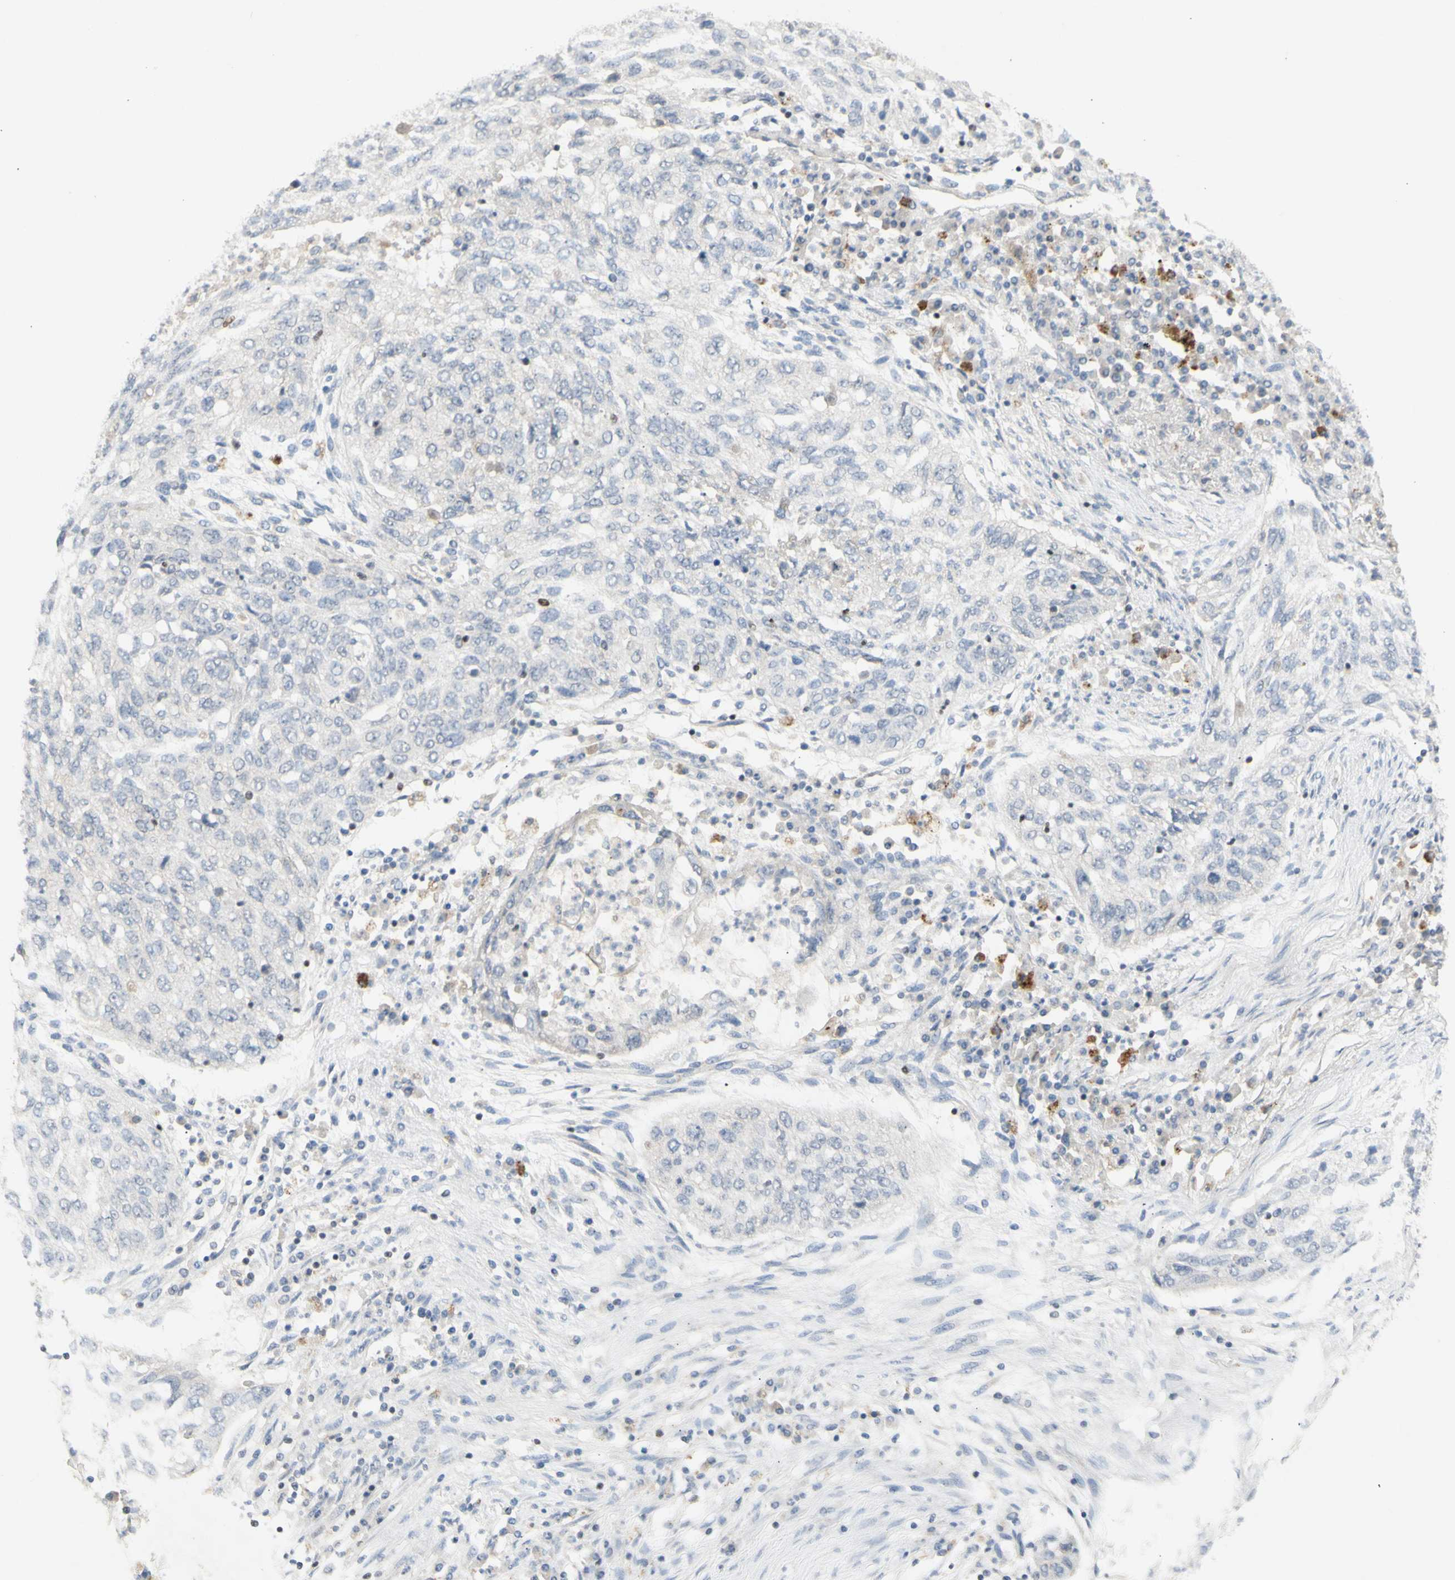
{"staining": {"intensity": "negative", "quantity": "none", "location": "none"}, "tissue": "lung cancer", "cell_type": "Tumor cells", "image_type": "cancer", "snomed": [{"axis": "morphology", "description": "Squamous cell carcinoma, NOS"}, {"axis": "topography", "description": "Lung"}], "caption": "This is an immunohistochemistry (IHC) micrograph of lung cancer. There is no positivity in tumor cells.", "gene": "NLRP1", "patient": {"sex": "female", "age": 63}}